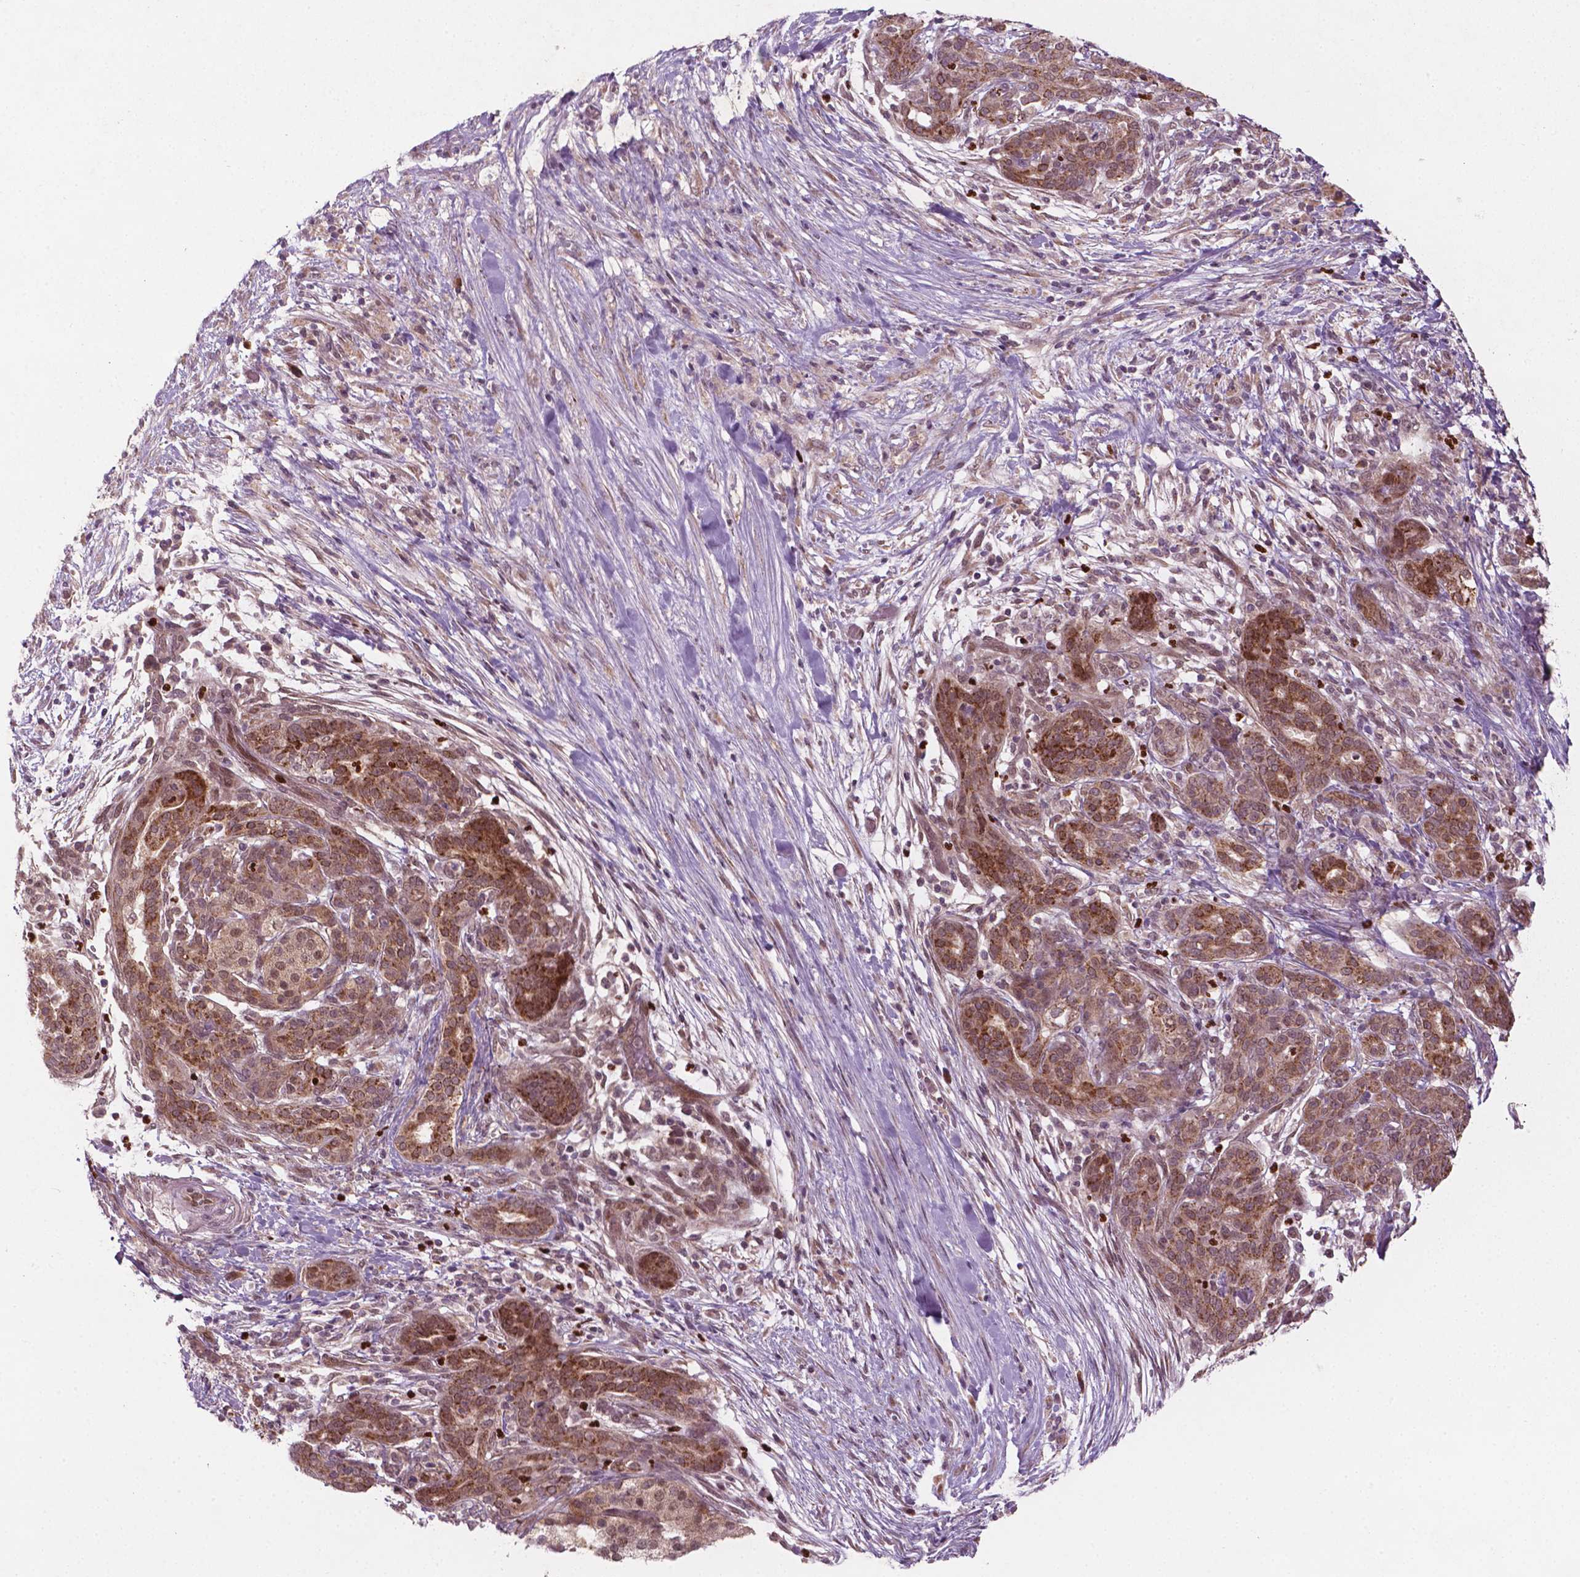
{"staining": {"intensity": "moderate", "quantity": "25%-75%", "location": "cytoplasmic/membranous,nuclear"}, "tissue": "pancreatic cancer", "cell_type": "Tumor cells", "image_type": "cancer", "snomed": [{"axis": "morphology", "description": "Adenocarcinoma, NOS"}, {"axis": "topography", "description": "Pancreas"}], "caption": "An image of adenocarcinoma (pancreatic) stained for a protein reveals moderate cytoplasmic/membranous and nuclear brown staining in tumor cells. Nuclei are stained in blue.", "gene": "NFAT5", "patient": {"sex": "male", "age": 44}}